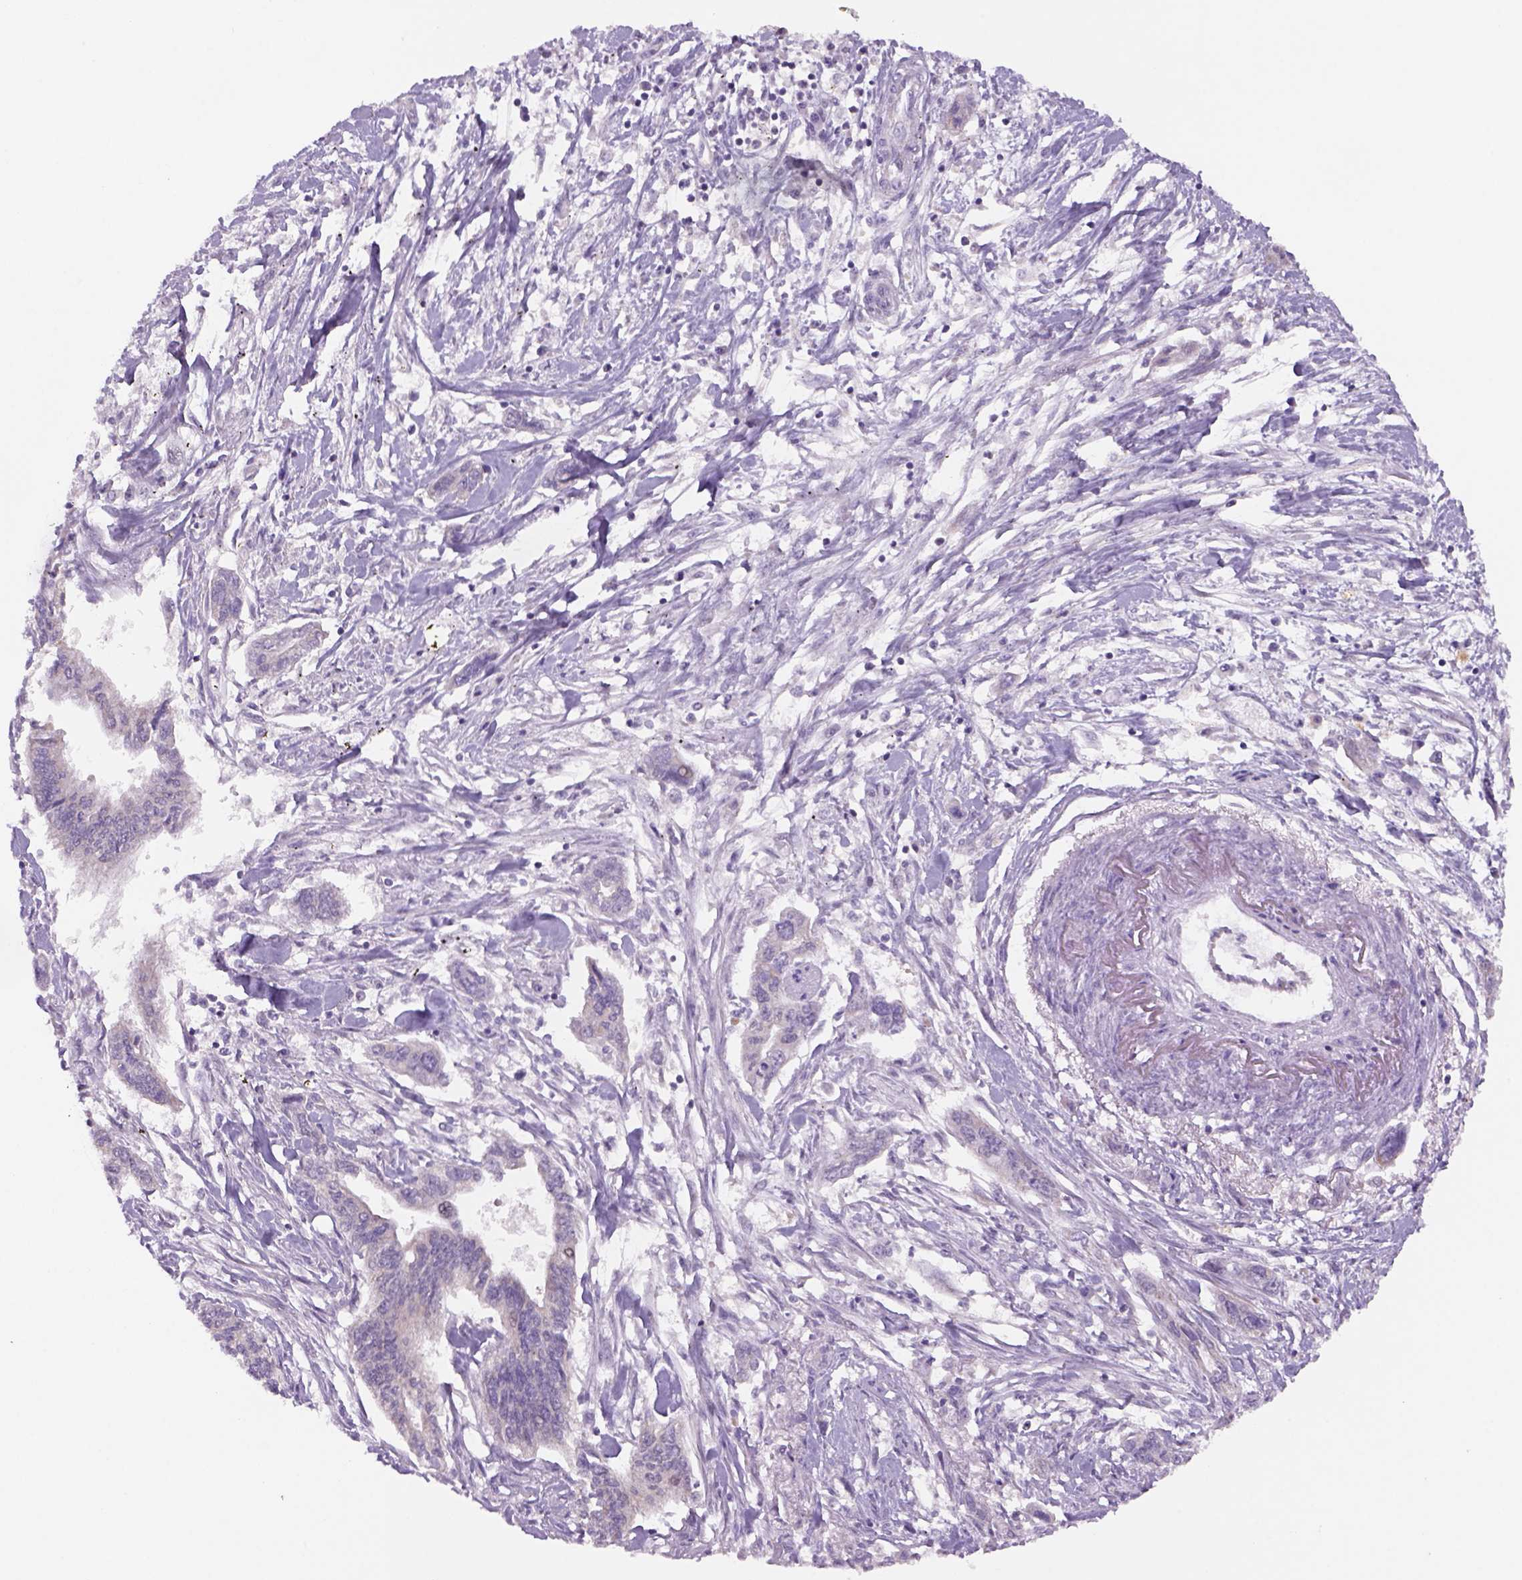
{"staining": {"intensity": "negative", "quantity": "none", "location": "none"}, "tissue": "pancreatic cancer", "cell_type": "Tumor cells", "image_type": "cancer", "snomed": [{"axis": "morphology", "description": "Adenocarcinoma, NOS"}, {"axis": "topography", "description": "Pancreas"}], "caption": "Tumor cells are negative for protein expression in human adenocarcinoma (pancreatic).", "gene": "ADGRV1", "patient": {"sex": "male", "age": 60}}